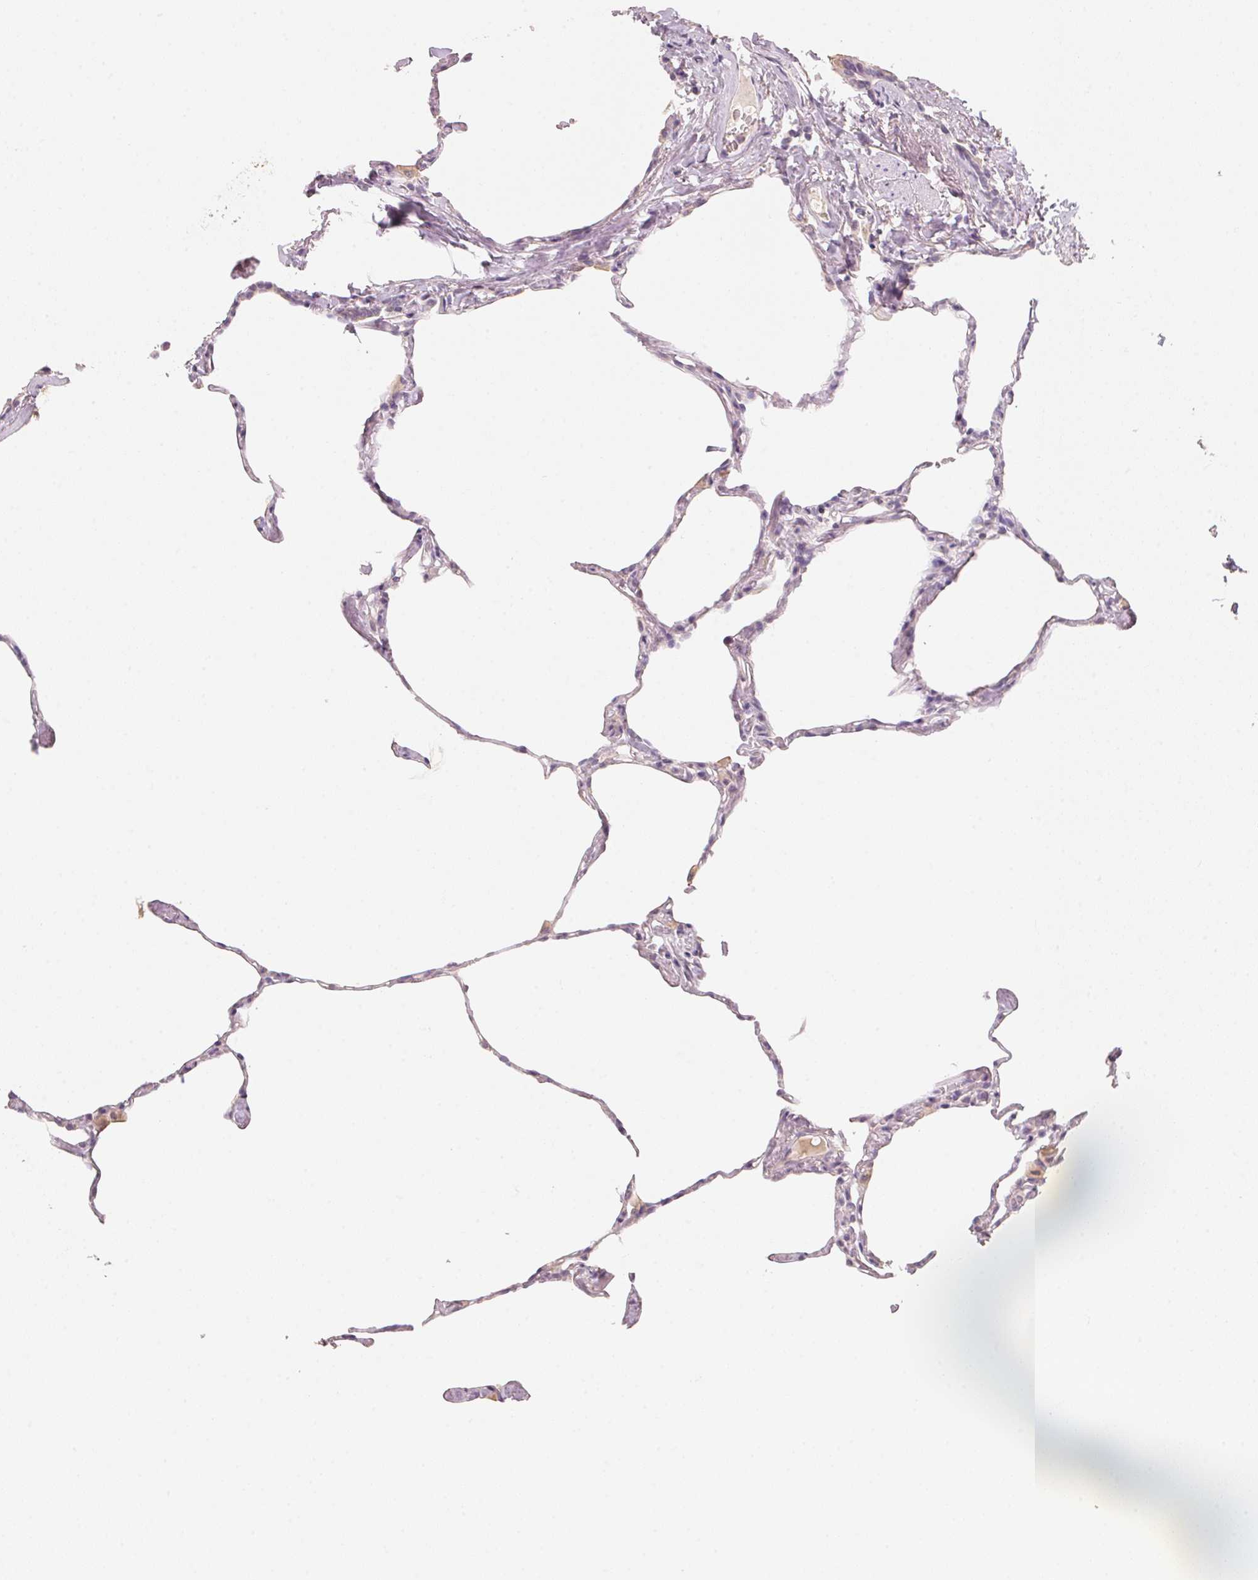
{"staining": {"intensity": "negative", "quantity": "none", "location": "none"}, "tissue": "lung", "cell_type": "Alveolar cells", "image_type": "normal", "snomed": [{"axis": "morphology", "description": "Normal tissue, NOS"}, {"axis": "topography", "description": "Lung"}], "caption": "Immunohistochemistry (IHC) histopathology image of normal human lung stained for a protein (brown), which shows no staining in alveolar cells. (DAB (3,3'-diaminobenzidine) IHC with hematoxylin counter stain).", "gene": "TREH", "patient": {"sex": "male", "age": 65}}